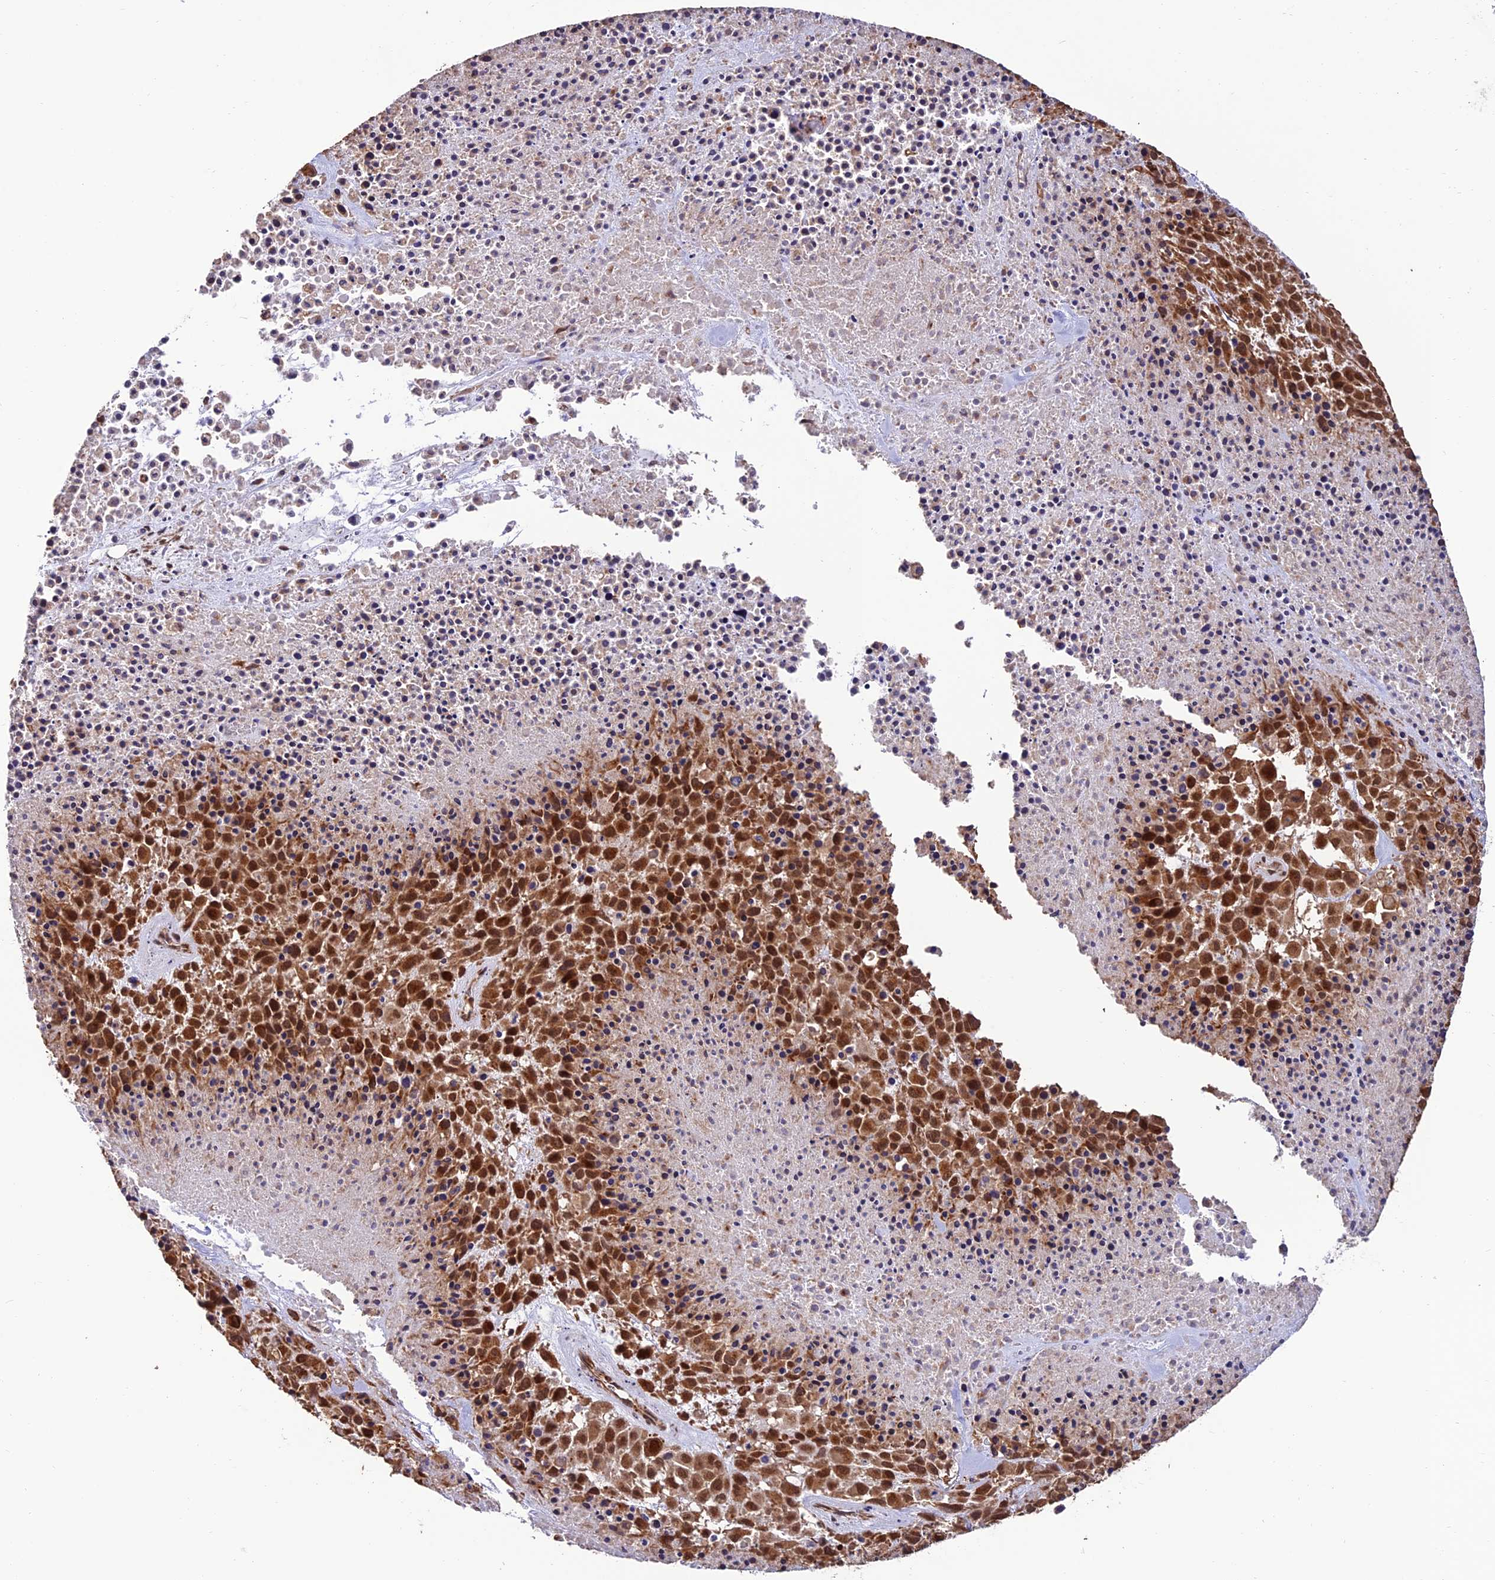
{"staining": {"intensity": "moderate", "quantity": ">75%", "location": "cytoplasmic/membranous,nuclear"}, "tissue": "melanoma", "cell_type": "Tumor cells", "image_type": "cancer", "snomed": [{"axis": "morphology", "description": "Malignant melanoma, Metastatic site"}, {"axis": "topography", "description": "Skin"}], "caption": "A photomicrograph showing moderate cytoplasmic/membranous and nuclear positivity in about >75% of tumor cells in melanoma, as visualized by brown immunohistochemical staining.", "gene": "CABIN1", "patient": {"sex": "female", "age": 81}}